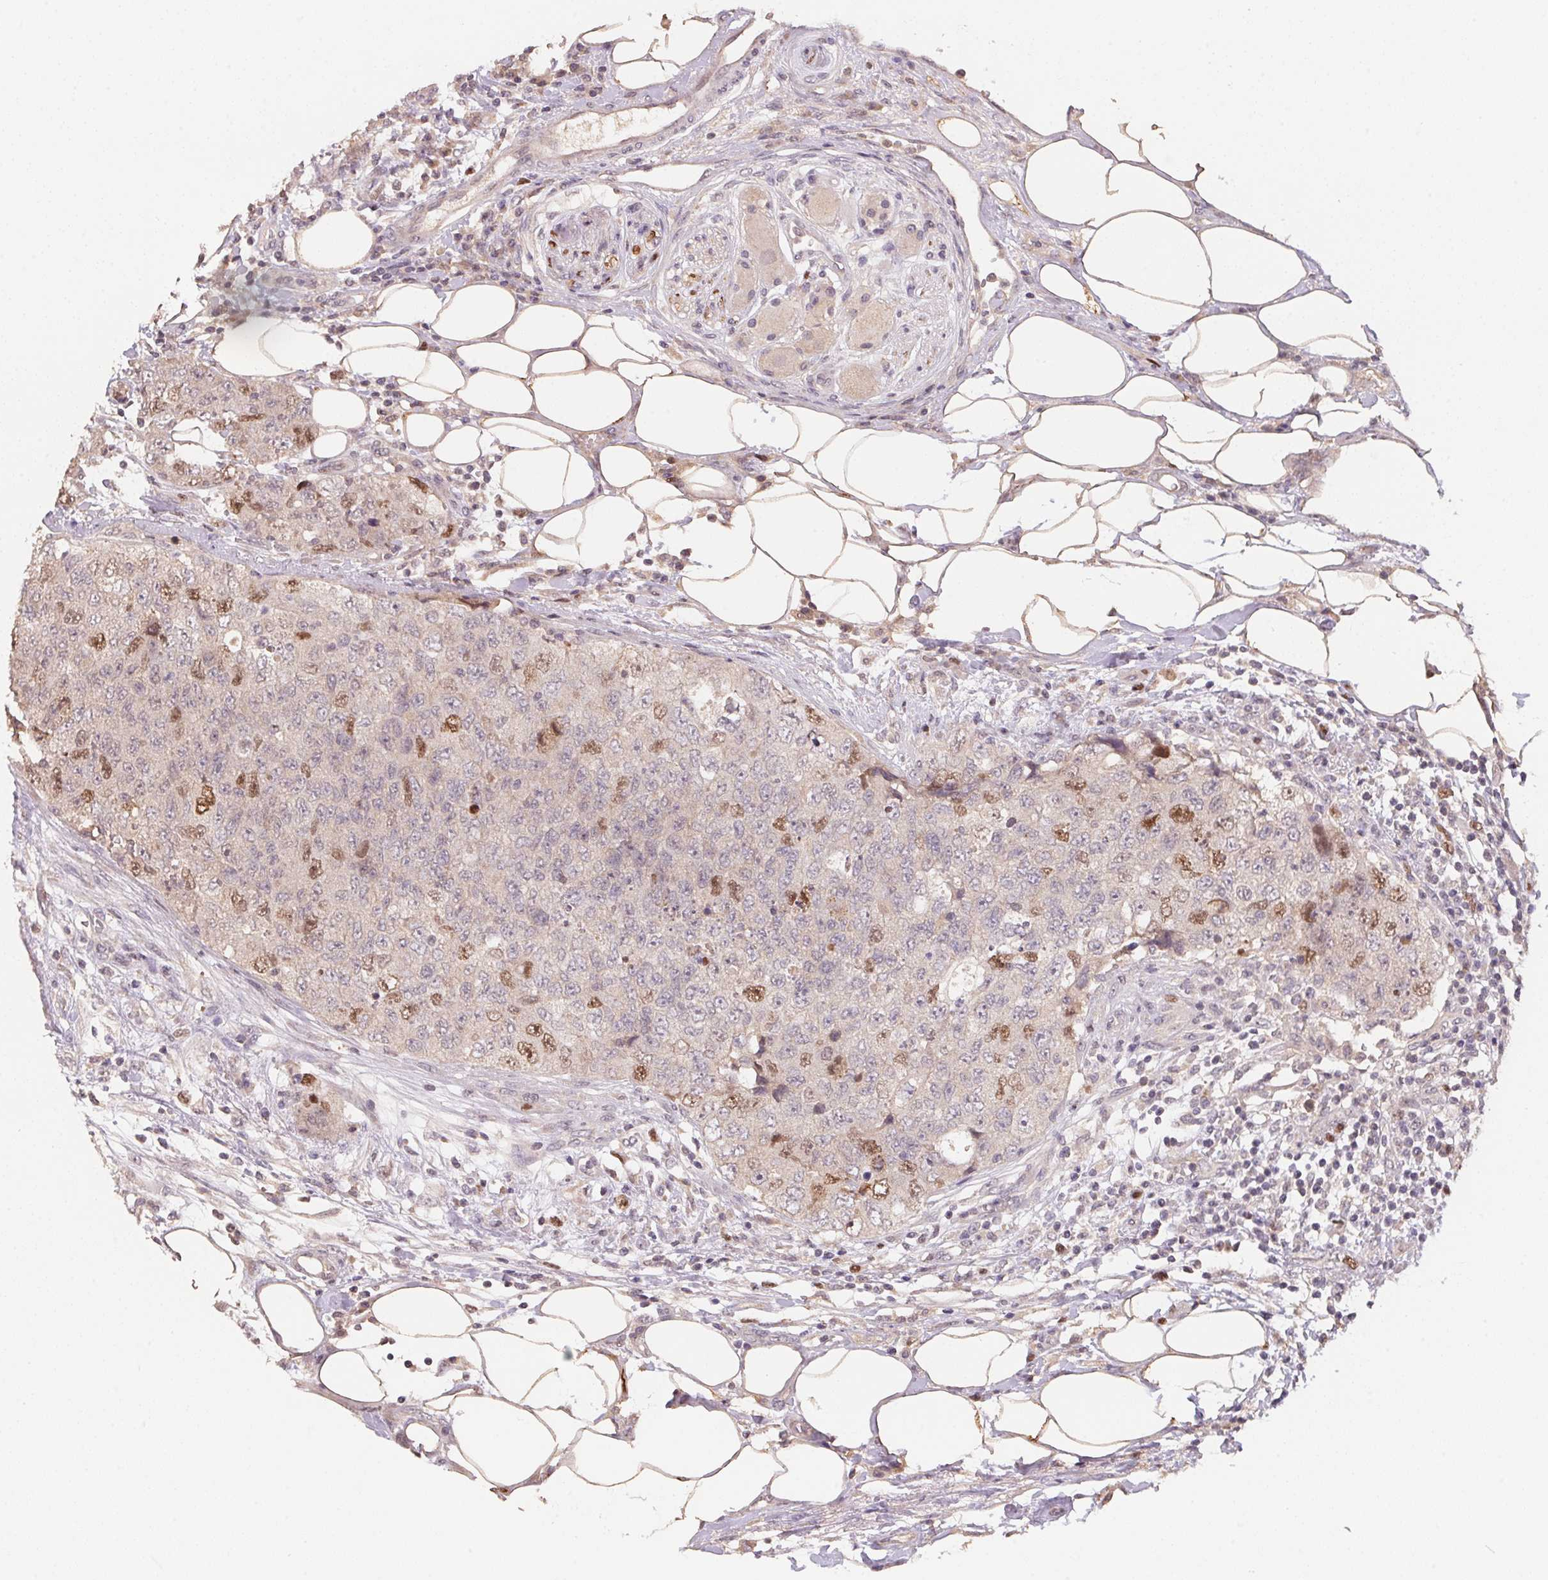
{"staining": {"intensity": "moderate", "quantity": "<25%", "location": "nuclear"}, "tissue": "urothelial cancer", "cell_type": "Tumor cells", "image_type": "cancer", "snomed": [{"axis": "morphology", "description": "Urothelial carcinoma, High grade"}, {"axis": "topography", "description": "Urinary bladder"}], "caption": "IHC photomicrograph of neoplastic tissue: urothelial carcinoma (high-grade) stained using IHC demonstrates low levels of moderate protein expression localized specifically in the nuclear of tumor cells, appearing as a nuclear brown color.", "gene": "KIFC1", "patient": {"sex": "female", "age": 78}}